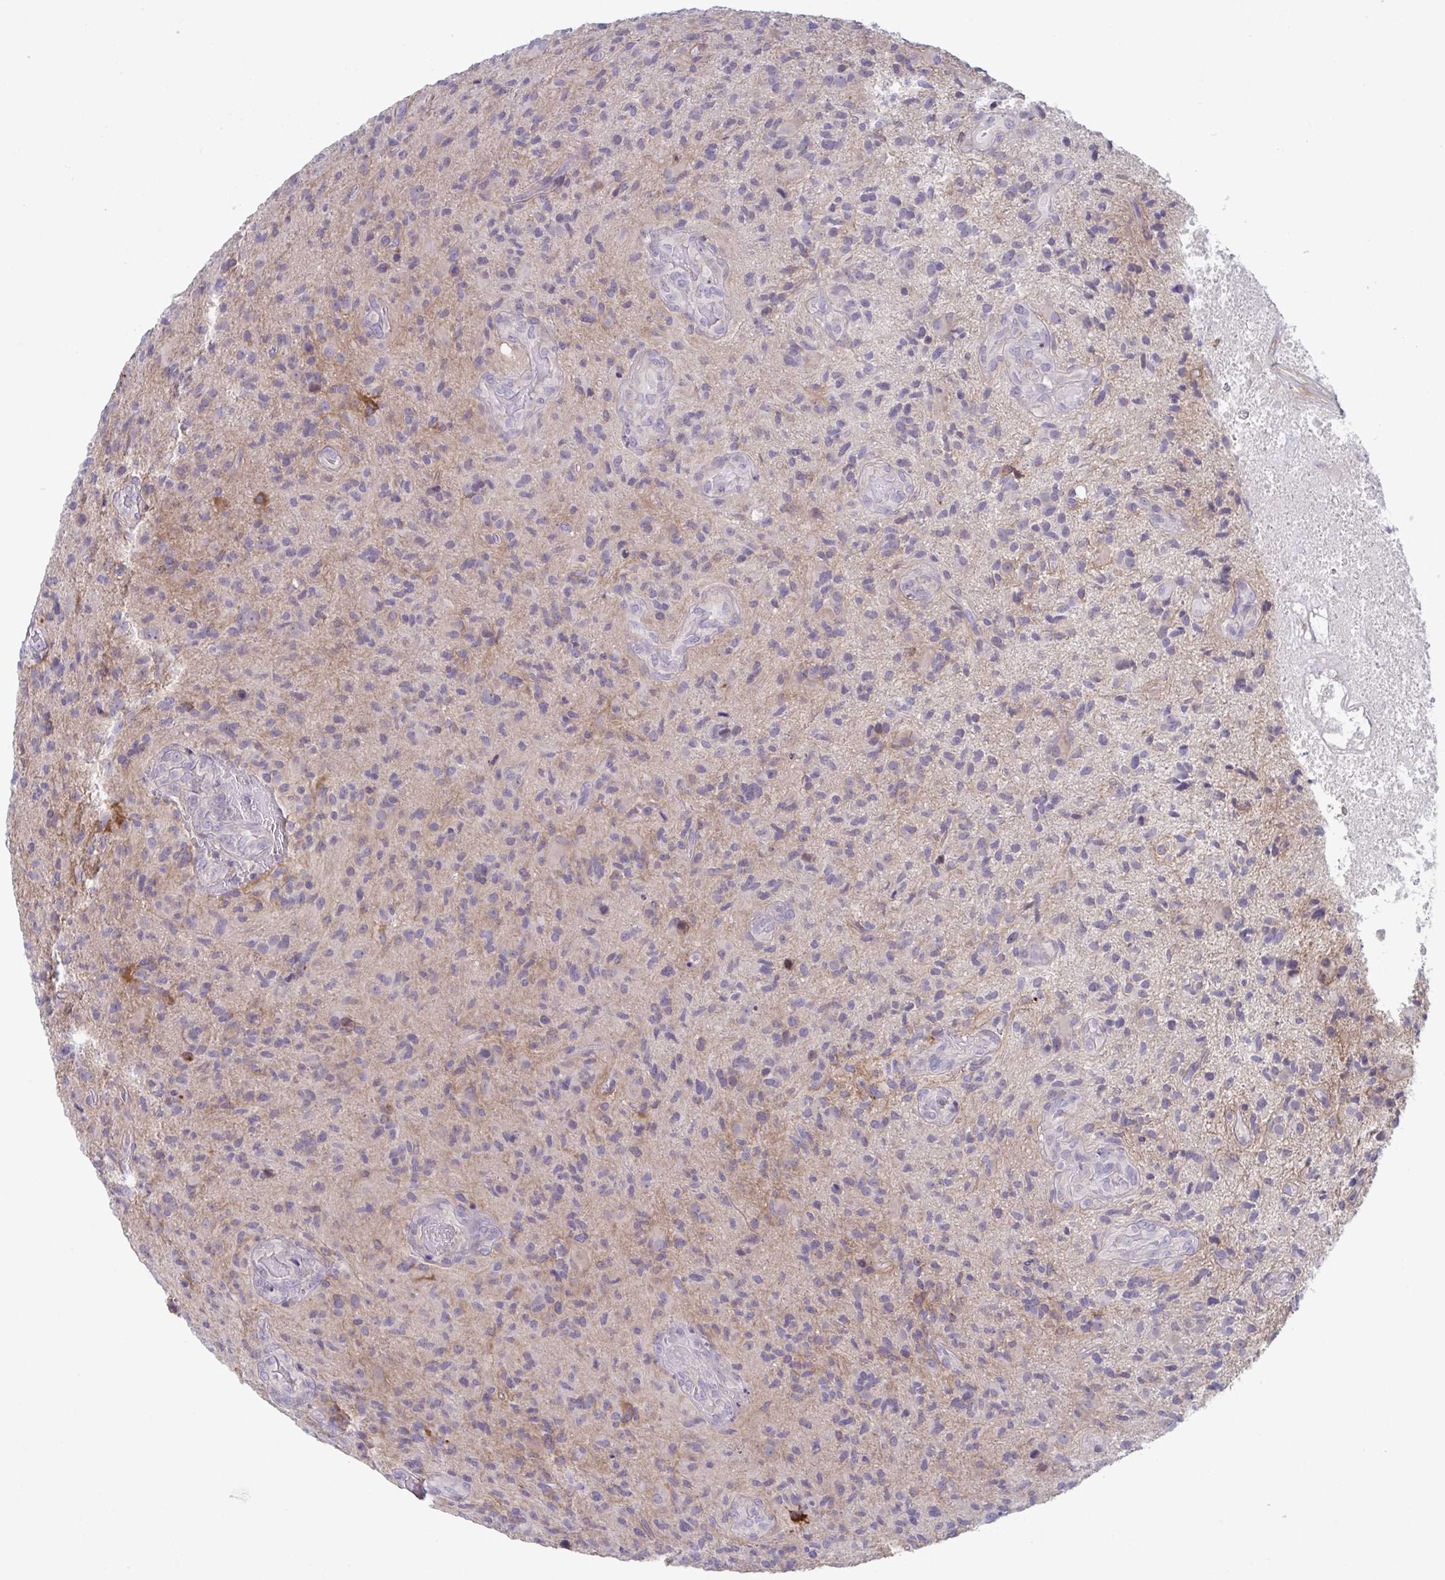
{"staining": {"intensity": "negative", "quantity": "none", "location": "none"}, "tissue": "glioma", "cell_type": "Tumor cells", "image_type": "cancer", "snomed": [{"axis": "morphology", "description": "Glioma, malignant, High grade"}, {"axis": "topography", "description": "Brain"}], "caption": "Tumor cells show no significant protein expression in malignant glioma (high-grade).", "gene": "STK26", "patient": {"sex": "male", "age": 55}}